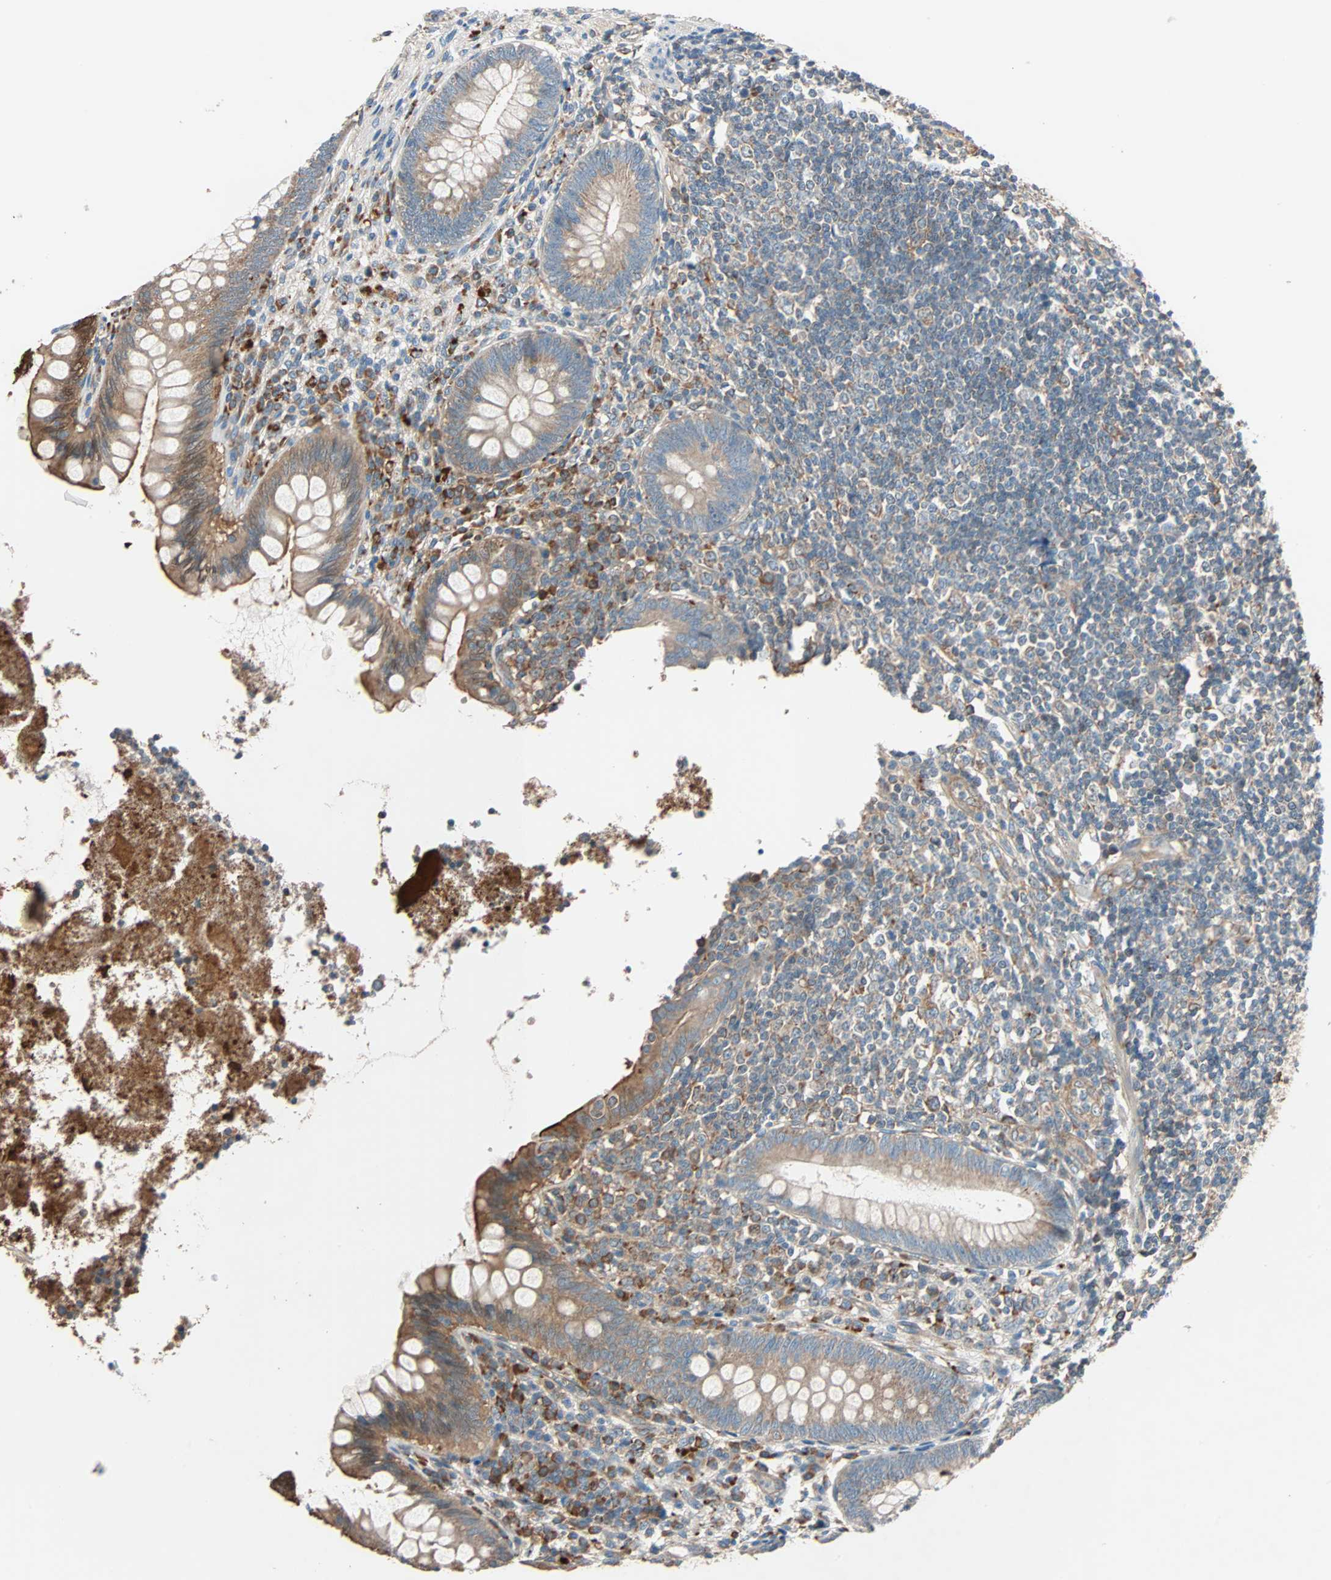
{"staining": {"intensity": "moderate", "quantity": ">75%", "location": "cytoplasmic/membranous"}, "tissue": "appendix", "cell_type": "Glandular cells", "image_type": "normal", "snomed": [{"axis": "morphology", "description": "Normal tissue, NOS"}, {"axis": "topography", "description": "Appendix"}], "caption": "A brown stain shows moderate cytoplasmic/membranous positivity of a protein in glandular cells of normal human appendix.", "gene": "PHYH", "patient": {"sex": "female", "age": 66}}